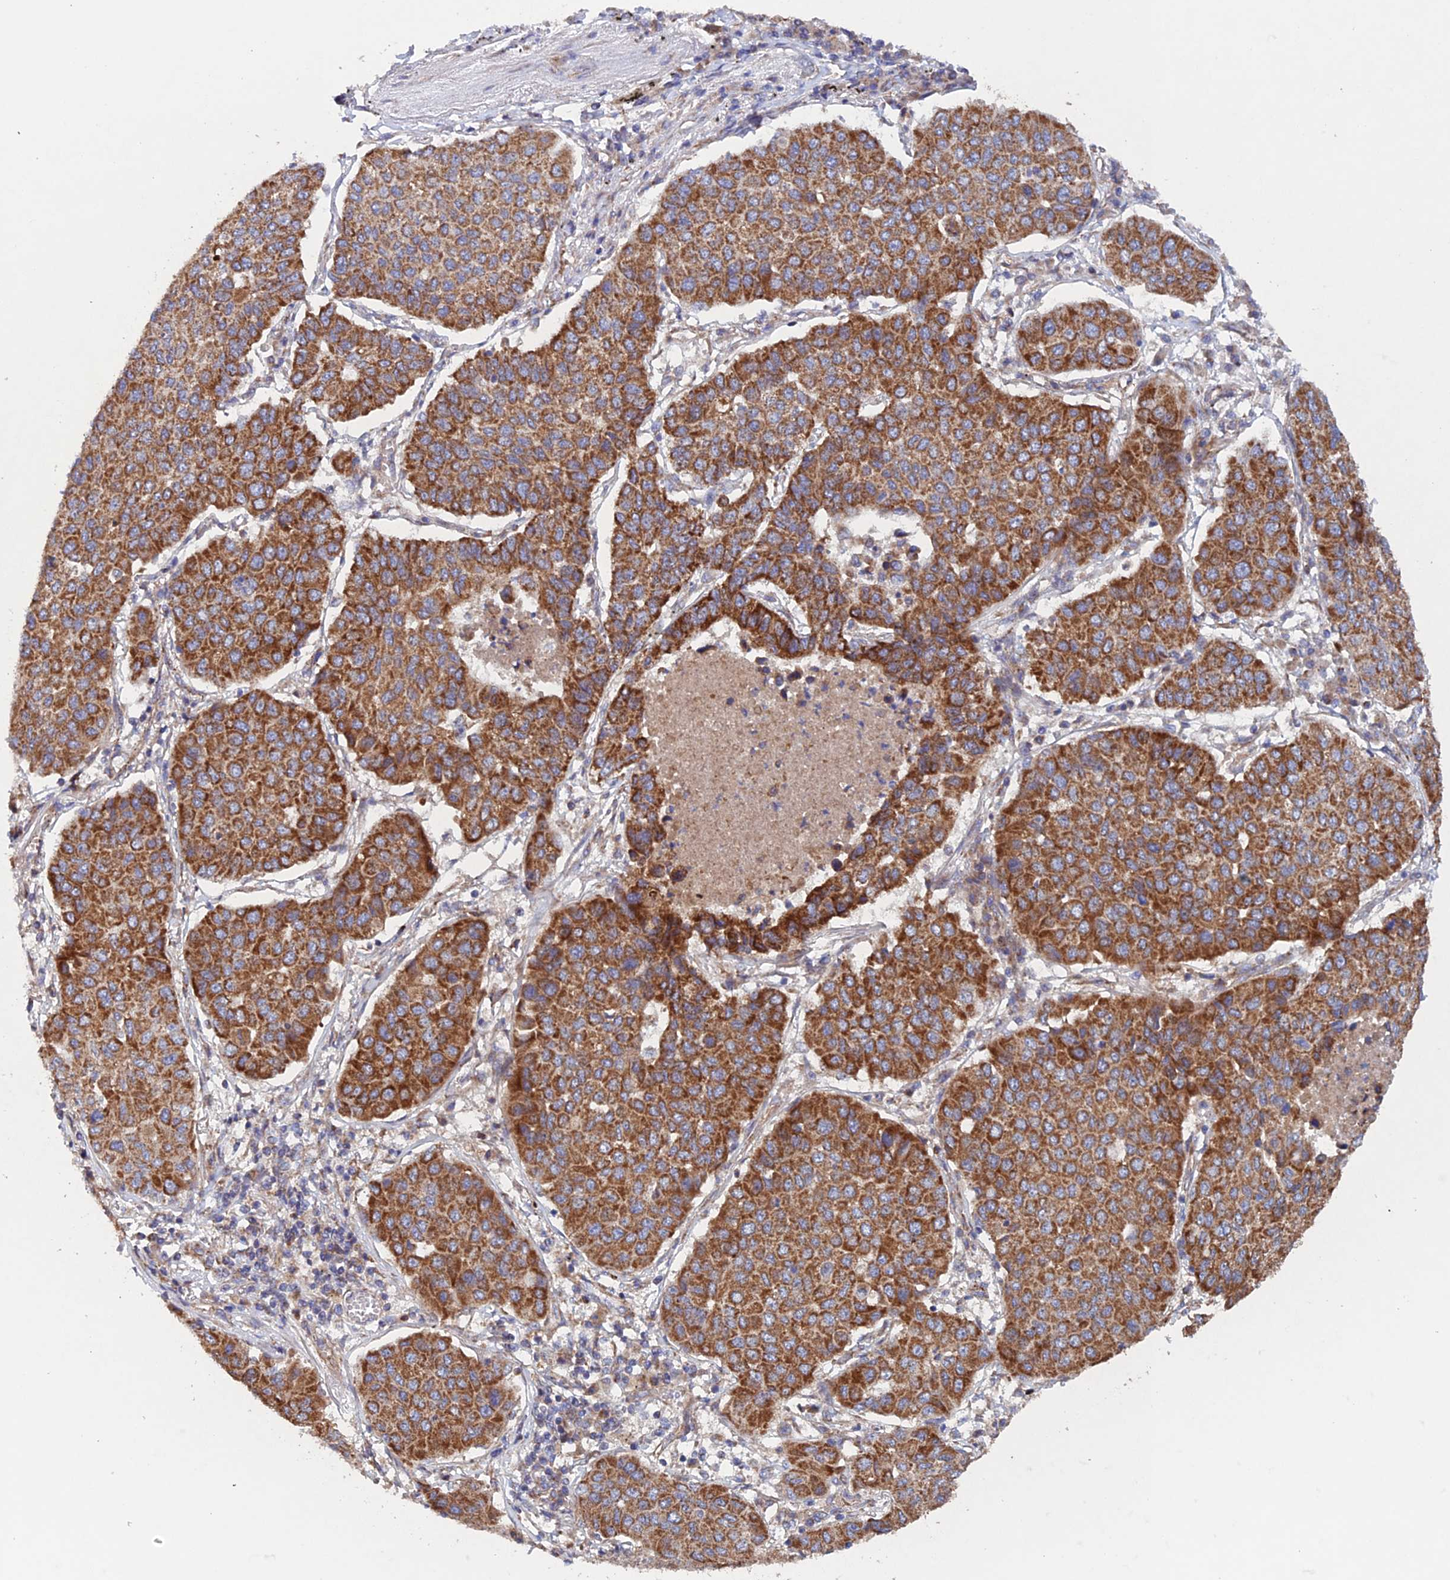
{"staining": {"intensity": "strong", "quantity": ">75%", "location": "cytoplasmic/membranous"}, "tissue": "lung cancer", "cell_type": "Tumor cells", "image_type": "cancer", "snomed": [{"axis": "morphology", "description": "Squamous cell carcinoma, NOS"}, {"axis": "topography", "description": "Lung"}], "caption": "Tumor cells demonstrate high levels of strong cytoplasmic/membranous expression in about >75% of cells in human squamous cell carcinoma (lung).", "gene": "MRPL1", "patient": {"sex": "male", "age": 74}}